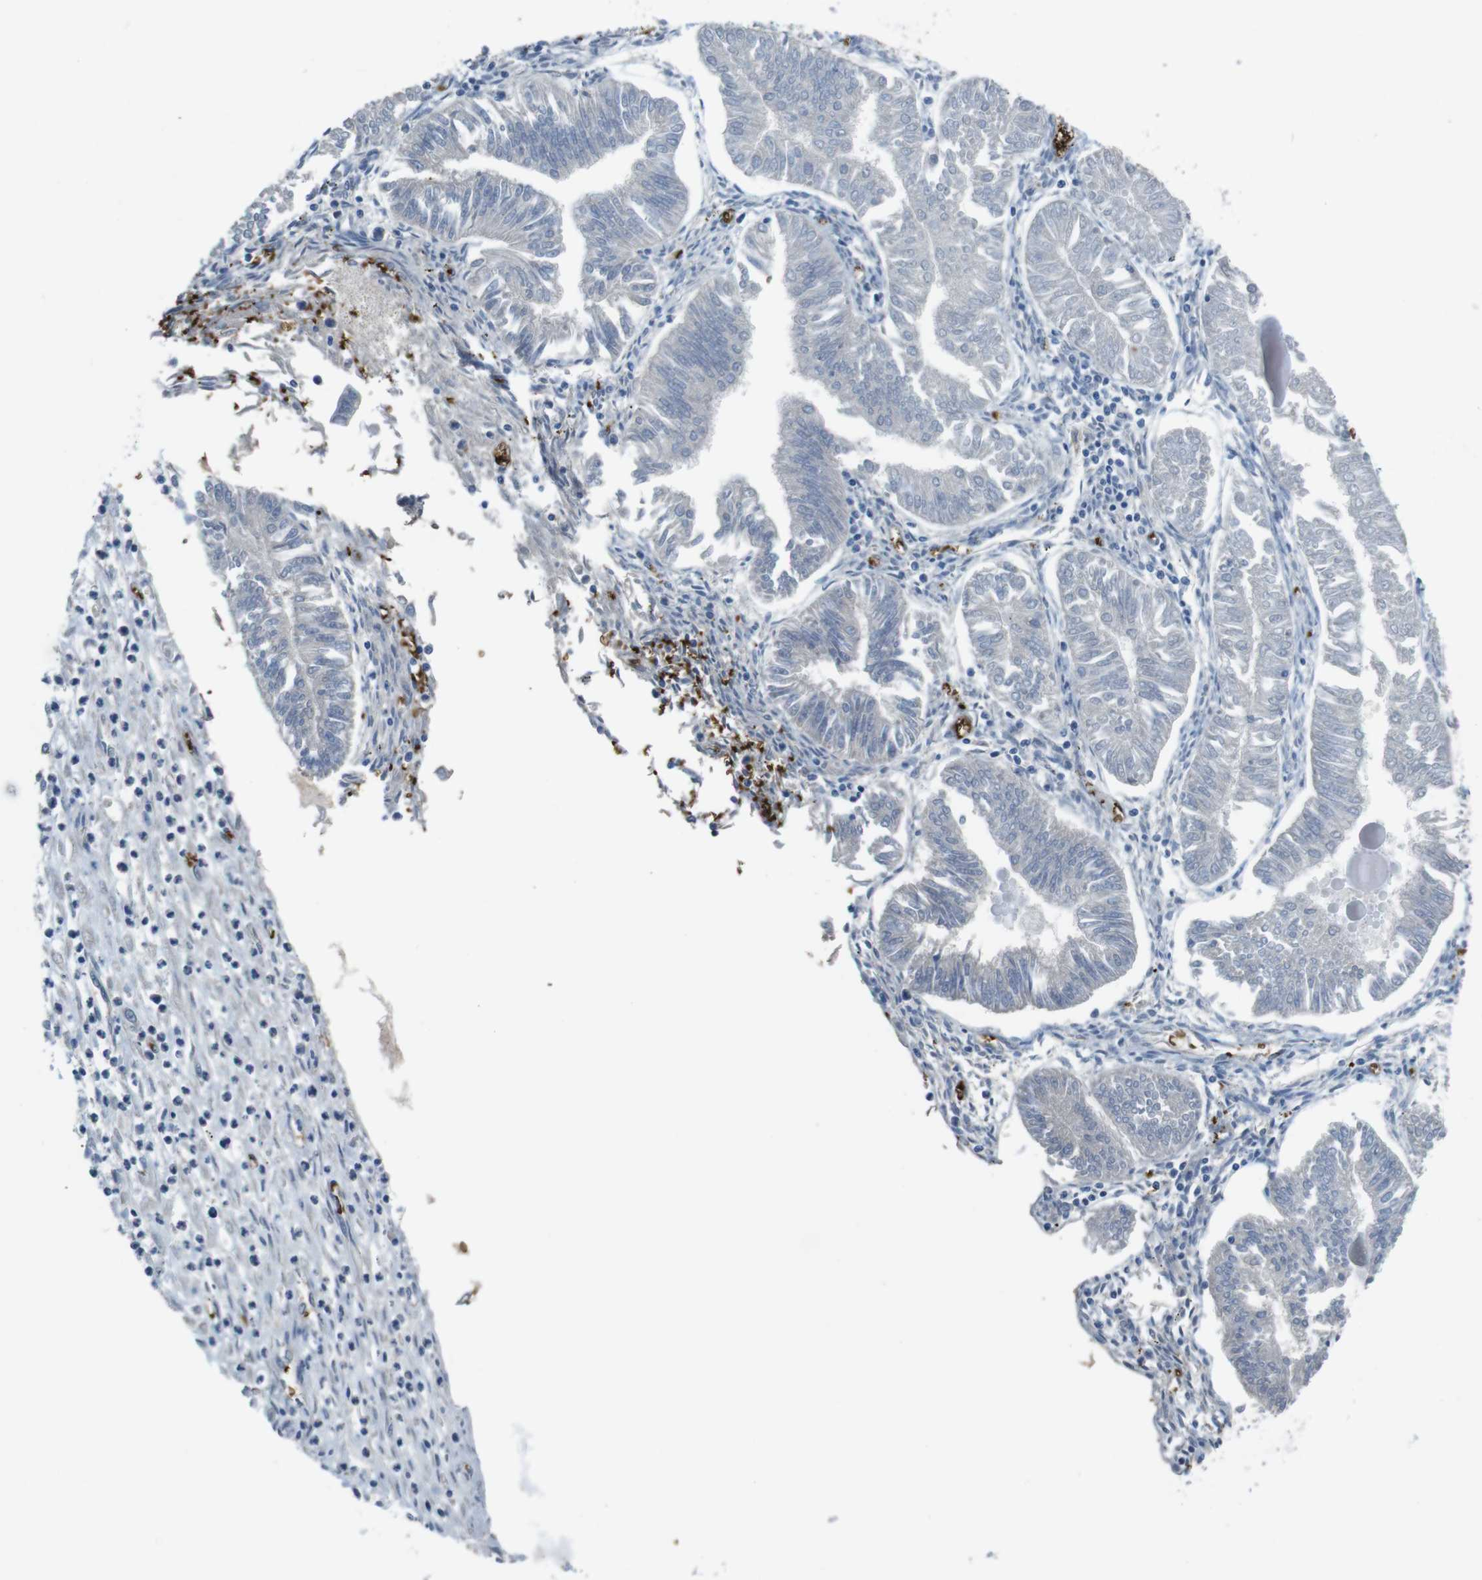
{"staining": {"intensity": "negative", "quantity": "none", "location": "none"}, "tissue": "endometrial cancer", "cell_type": "Tumor cells", "image_type": "cancer", "snomed": [{"axis": "morphology", "description": "Adenocarcinoma, NOS"}, {"axis": "topography", "description": "Endometrium"}], "caption": "Immunohistochemistry (IHC) photomicrograph of human adenocarcinoma (endometrial) stained for a protein (brown), which shows no expression in tumor cells. The staining was performed using DAB (3,3'-diaminobenzidine) to visualize the protein expression in brown, while the nuclei were stained in blue with hematoxylin (Magnification: 20x).", "gene": "GYPA", "patient": {"sex": "female", "age": 53}}